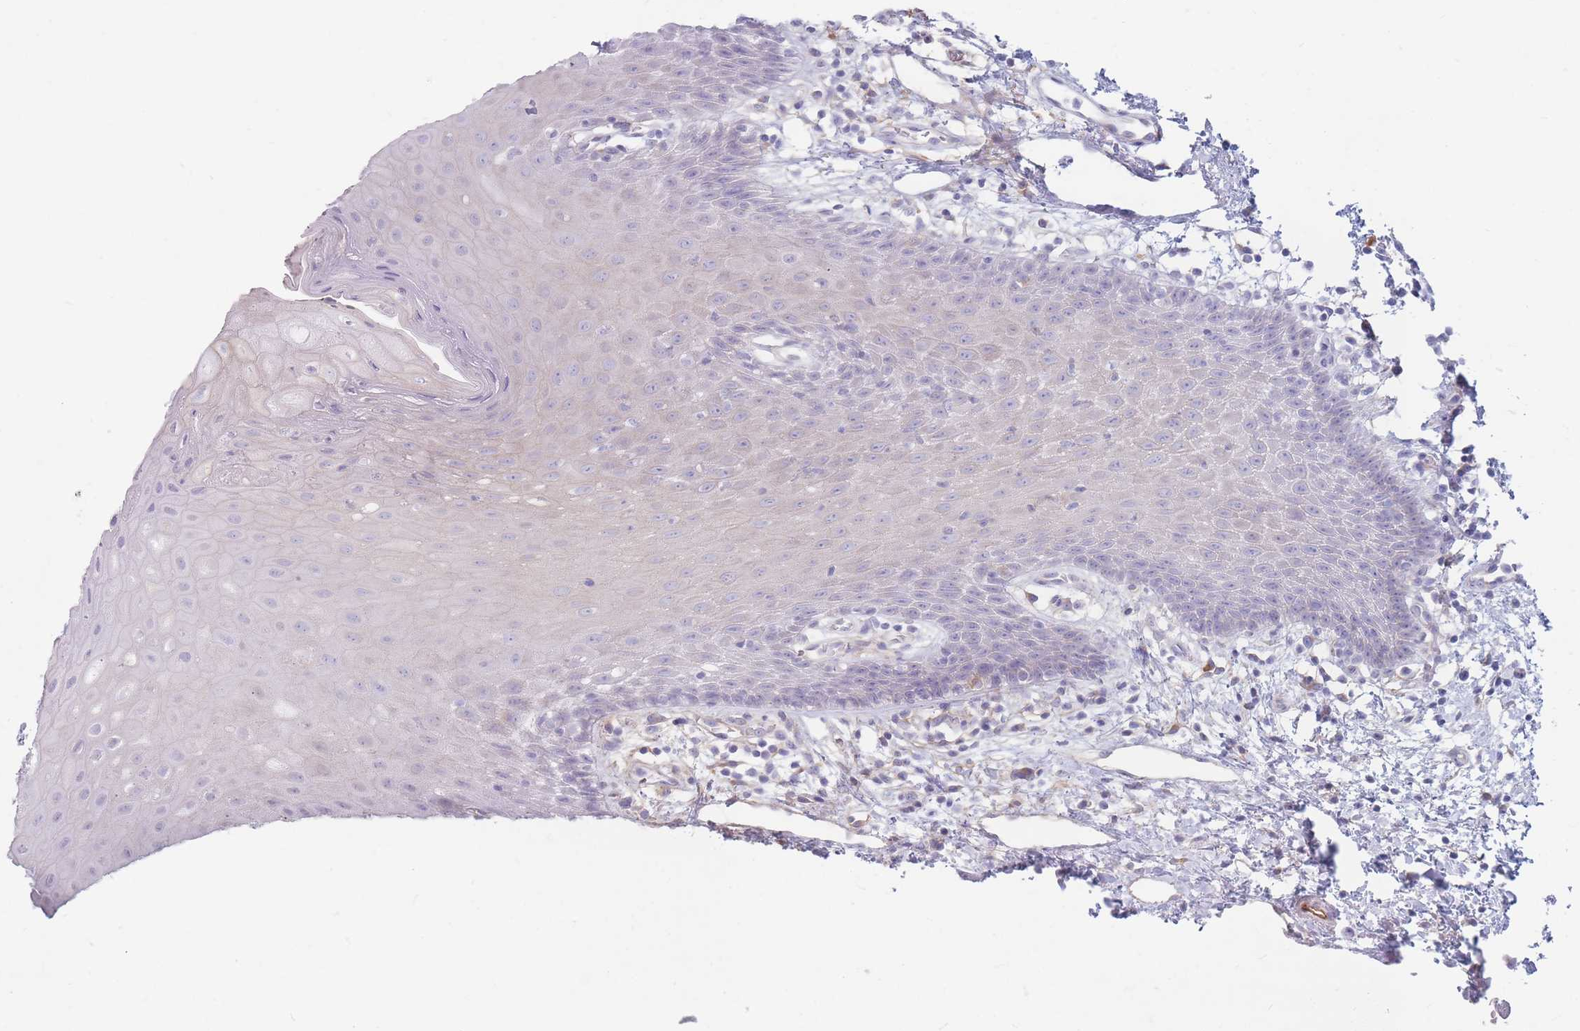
{"staining": {"intensity": "negative", "quantity": "none", "location": "none"}, "tissue": "oral mucosa", "cell_type": "Squamous epithelial cells", "image_type": "normal", "snomed": [{"axis": "morphology", "description": "Normal tissue, NOS"}, {"axis": "topography", "description": "Oral tissue"}, {"axis": "topography", "description": "Tounge, NOS"}], "caption": "Oral mucosa was stained to show a protein in brown. There is no significant positivity in squamous epithelial cells. (Brightfield microscopy of DAB (3,3'-diaminobenzidine) immunohistochemistry (IHC) at high magnification).", "gene": "PLPP1", "patient": {"sex": "female", "age": 59}}